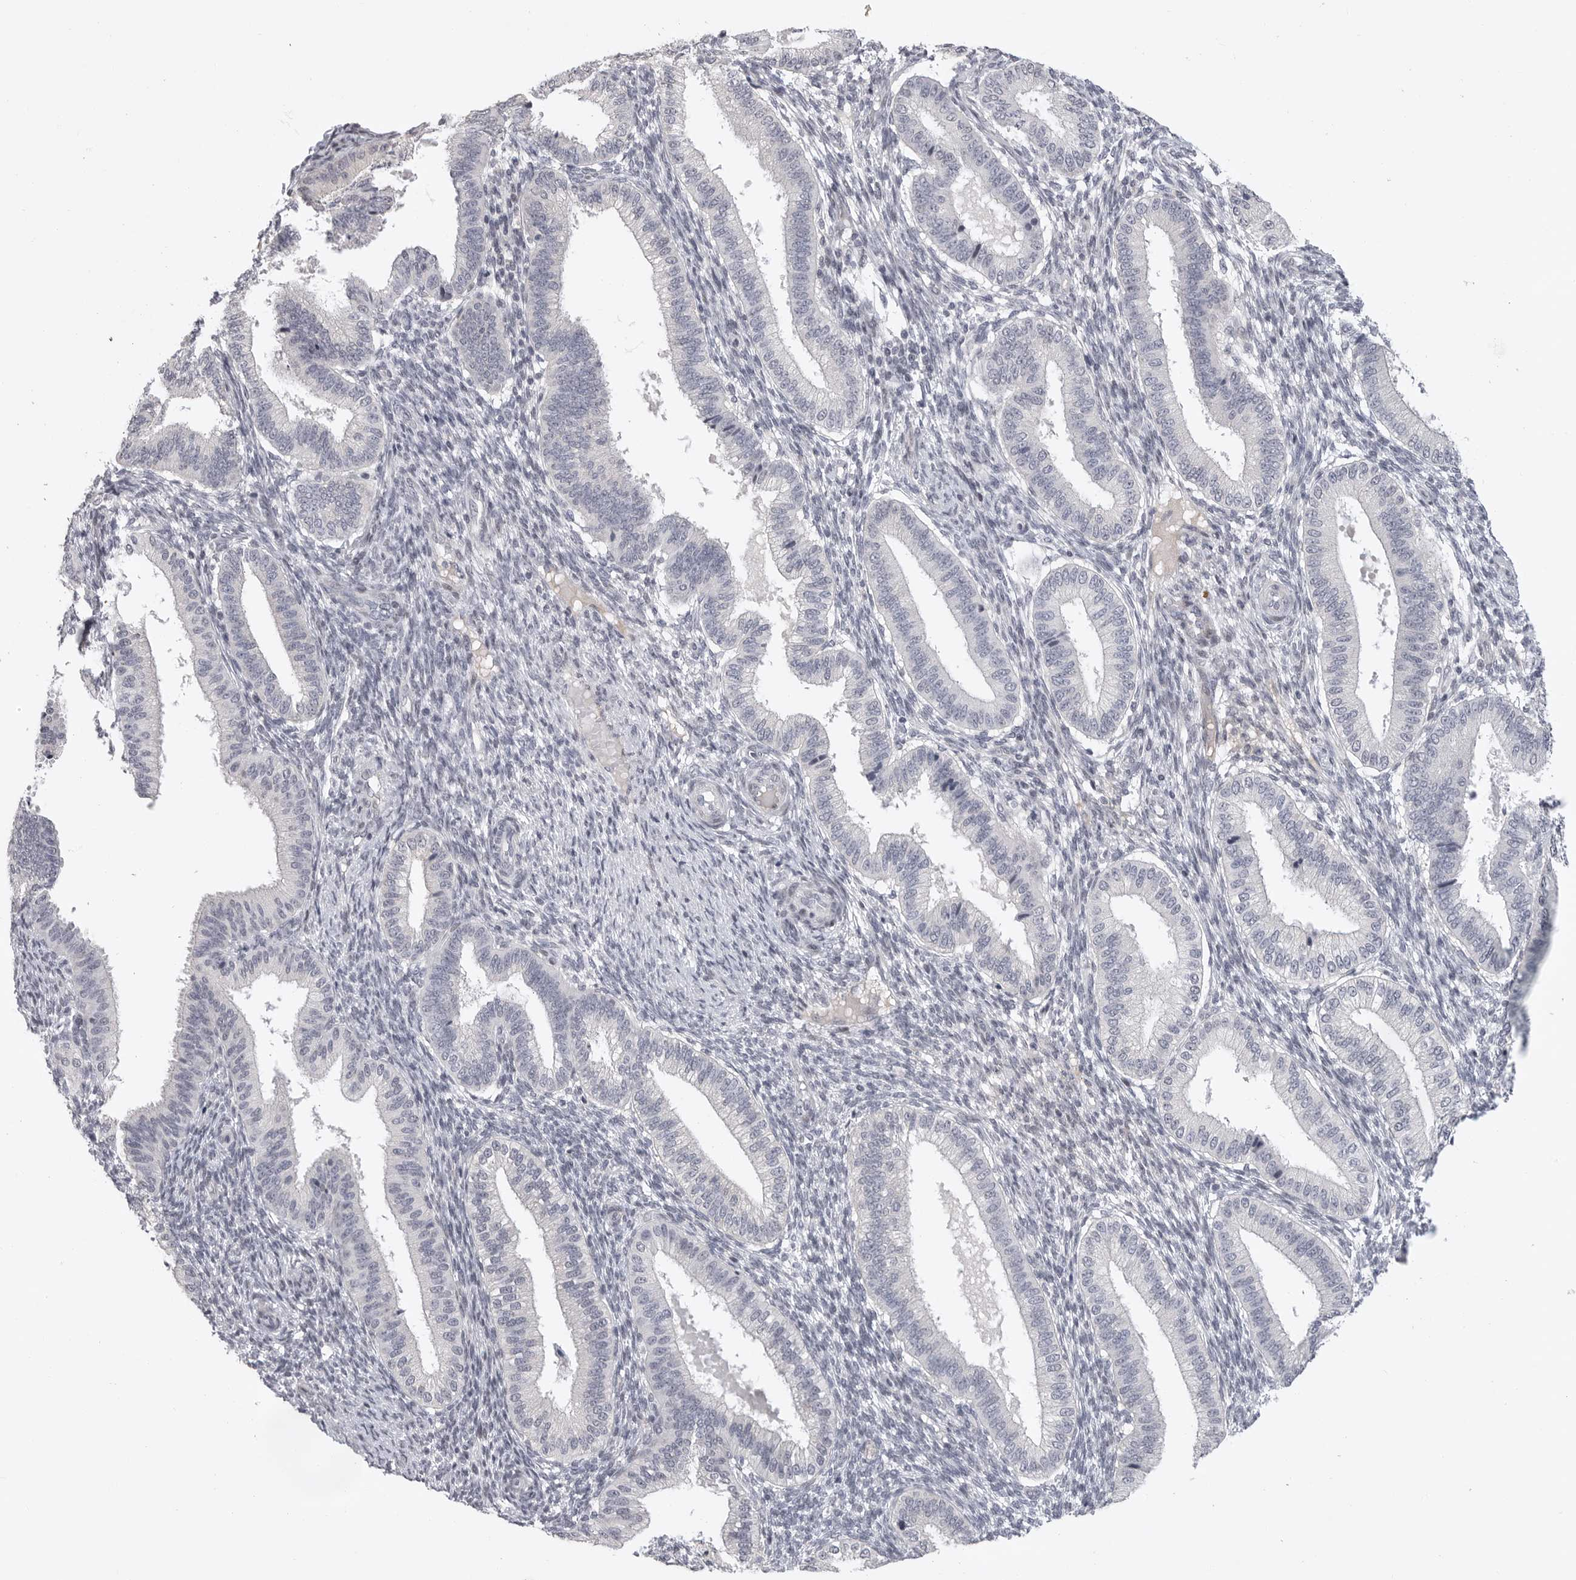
{"staining": {"intensity": "negative", "quantity": "none", "location": "none"}, "tissue": "endometrium", "cell_type": "Cells in endometrial stroma", "image_type": "normal", "snomed": [{"axis": "morphology", "description": "Normal tissue, NOS"}, {"axis": "topography", "description": "Endometrium"}], "caption": "Cells in endometrial stroma show no significant protein expression in benign endometrium.", "gene": "FBXO43", "patient": {"sex": "female", "age": 39}}